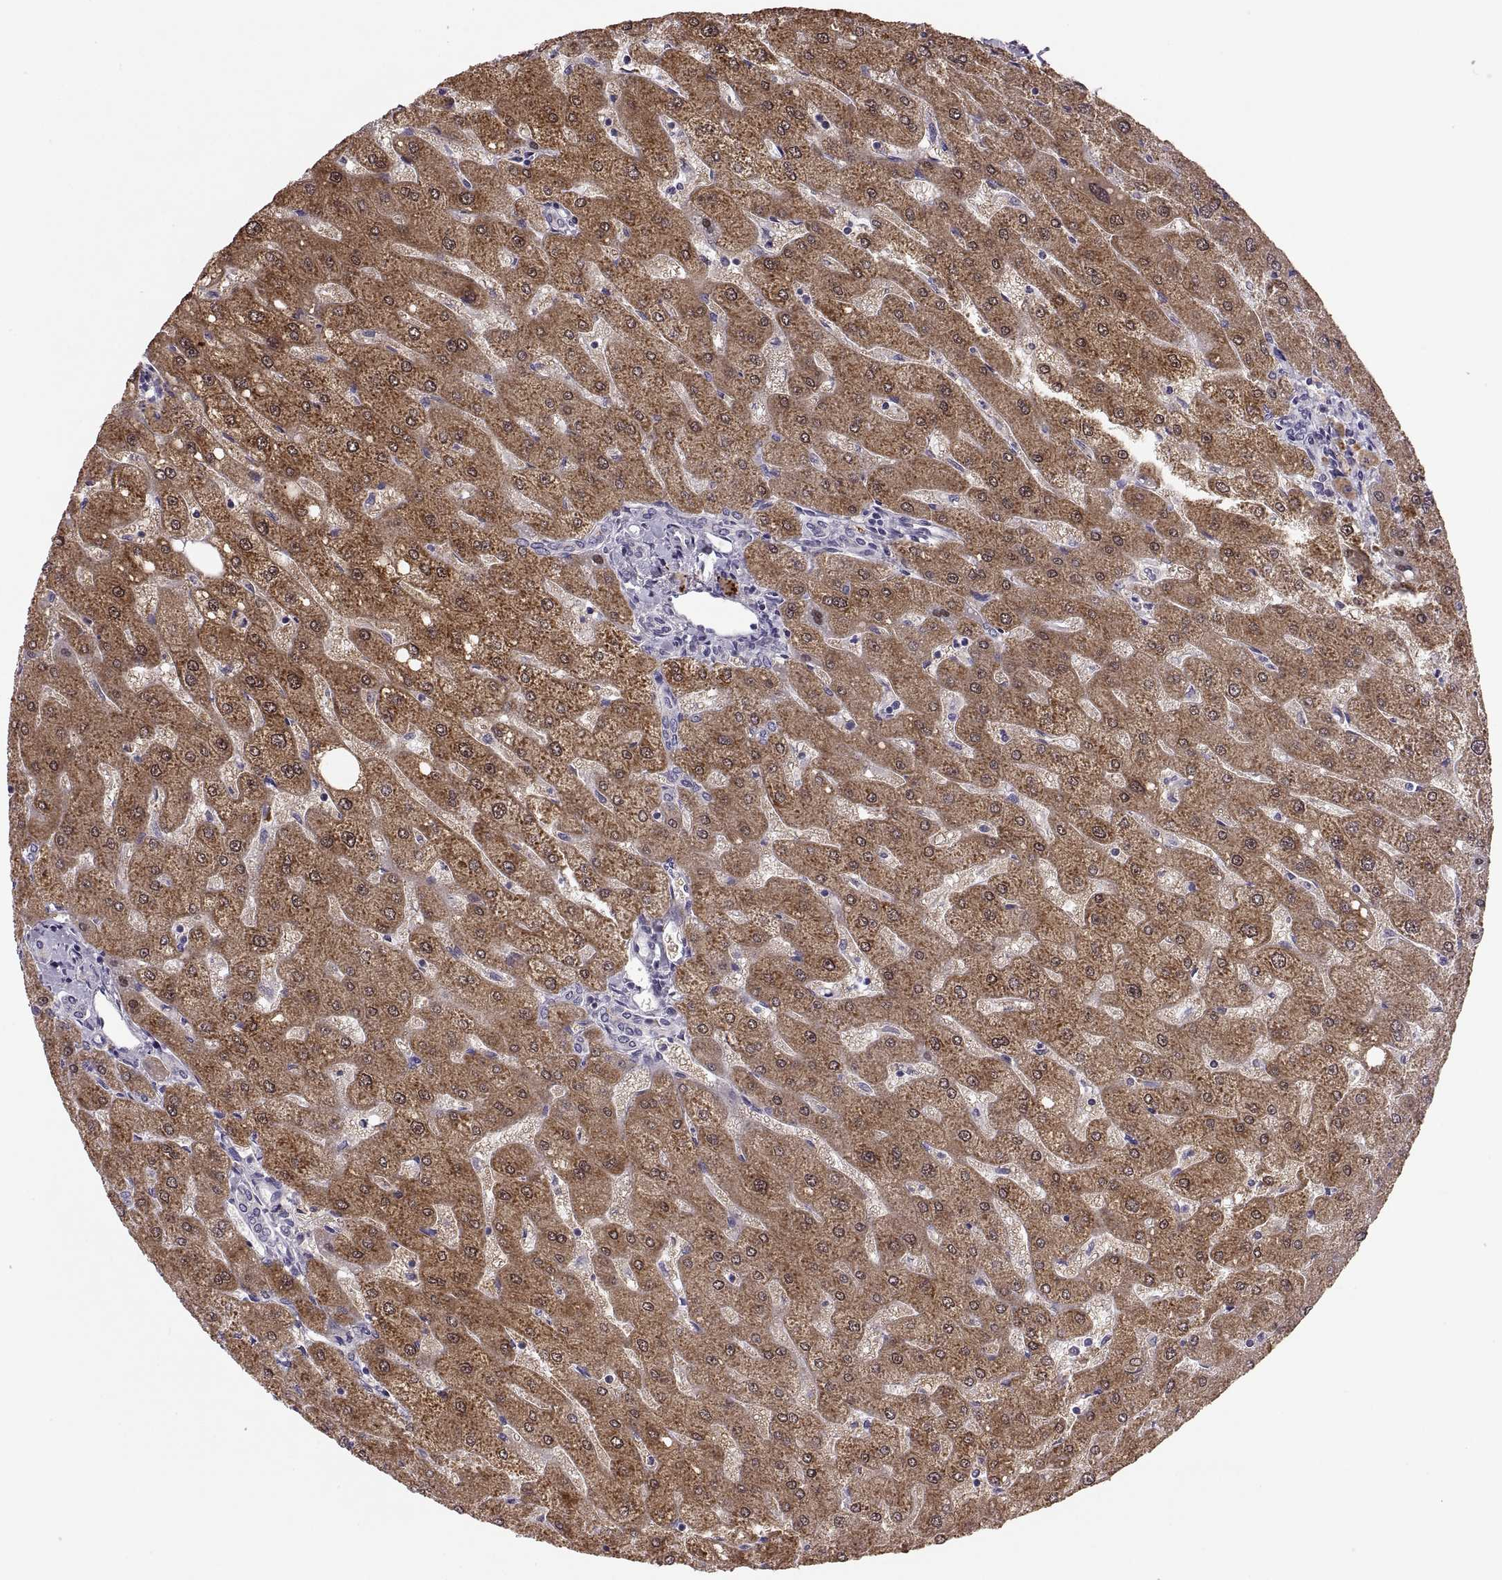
{"staining": {"intensity": "negative", "quantity": "none", "location": "none"}, "tissue": "liver", "cell_type": "Cholangiocytes", "image_type": "normal", "snomed": [{"axis": "morphology", "description": "Normal tissue, NOS"}, {"axis": "topography", "description": "Liver"}], "caption": "A photomicrograph of human liver is negative for staining in cholangiocytes. (DAB immunohistochemistry (IHC) visualized using brightfield microscopy, high magnification).", "gene": "ADH6", "patient": {"sex": "male", "age": 67}}